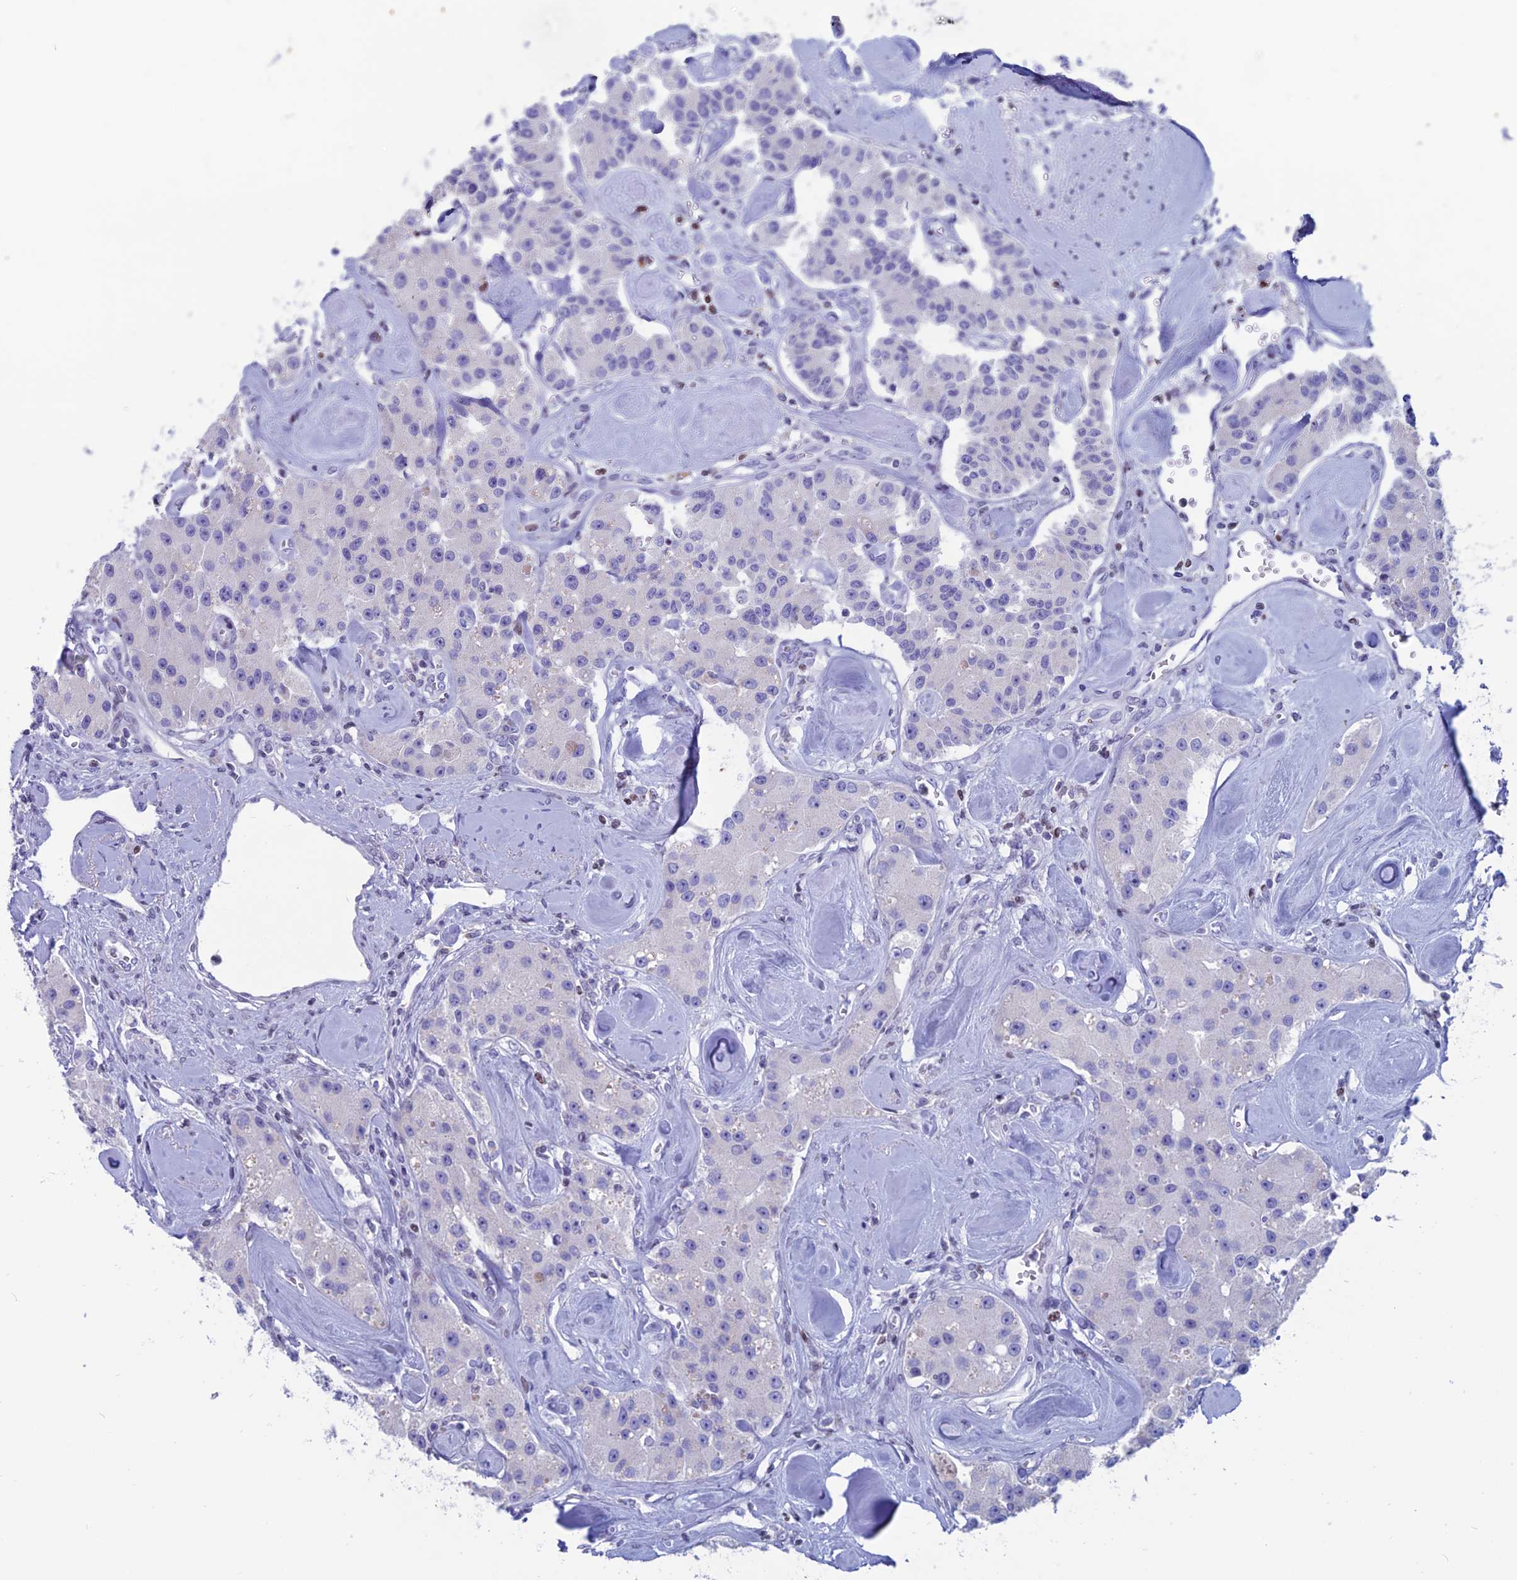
{"staining": {"intensity": "negative", "quantity": "none", "location": "none"}, "tissue": "carcinoid", "cell_type": "Tumor cells", "image_type": "cancer", "snomed": [{"axis": "morphology", "description": "Carcinoid, malignant, NOS"}, {"axis": "topography", "description": "Pancreas"}], "caption": "Immunohistochemical staining of human carcinoid displays no significant staining in tumor cells.", "gene": "CERS6", "patient": {"sex": "male", "age": 41}}